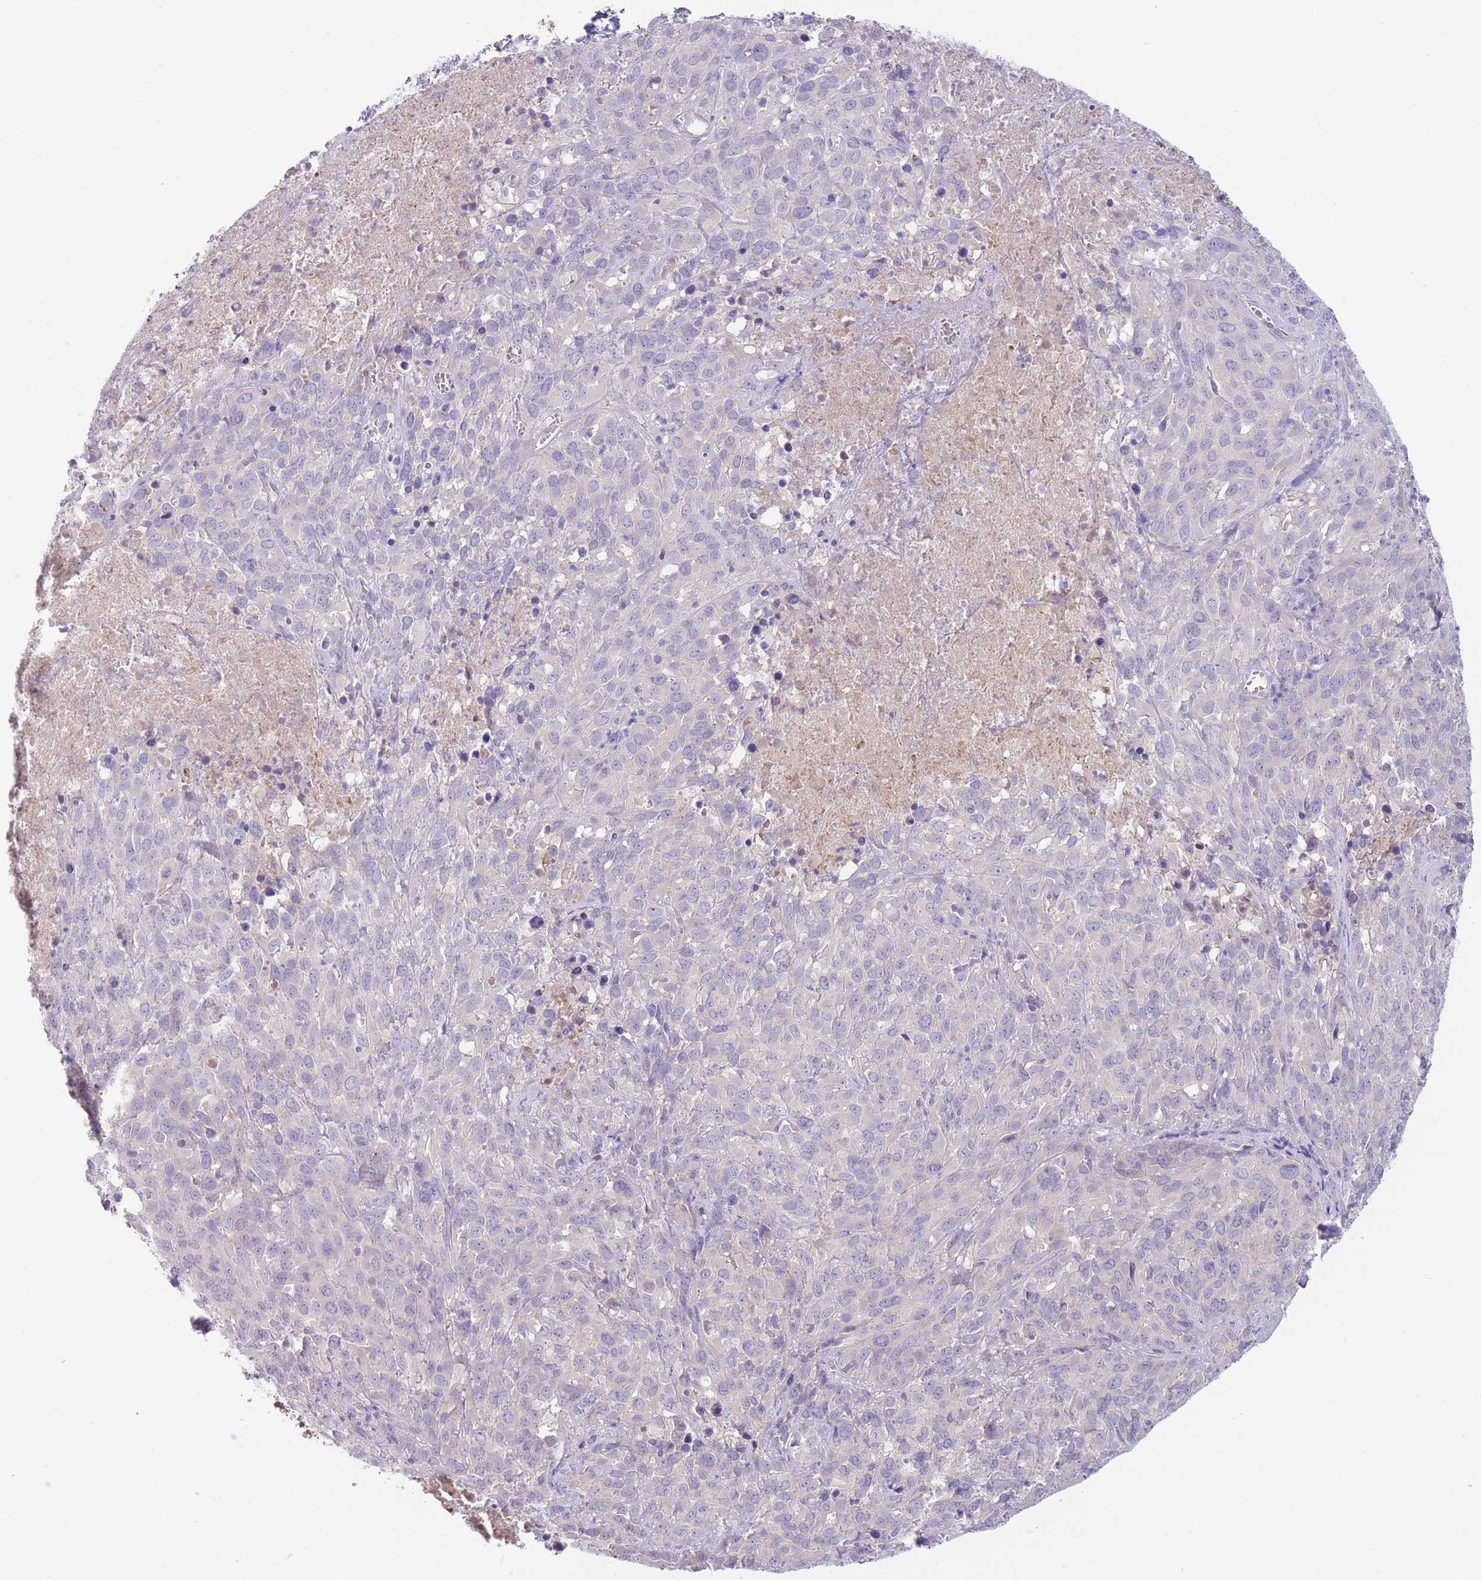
{"staining": {"intensity": "negative", "quantity": "none", "location": "none"}, "tissue": "cervical cancer", "cell_type": "Tumor cells", "image_type": "cancer", "snomed": [{"axis": "morphology", "description": "Squamous cell carcinoma, NOS"}, {"axis": "topography", "description": "Cervix"}], "caption": "Photomicrograph shows no significant protein positivity in tumor cells of cervical cancer (squamous cell carcinoma).", "gene": "PNPLA5", "patient": {"sex": "female", "age": 51}}